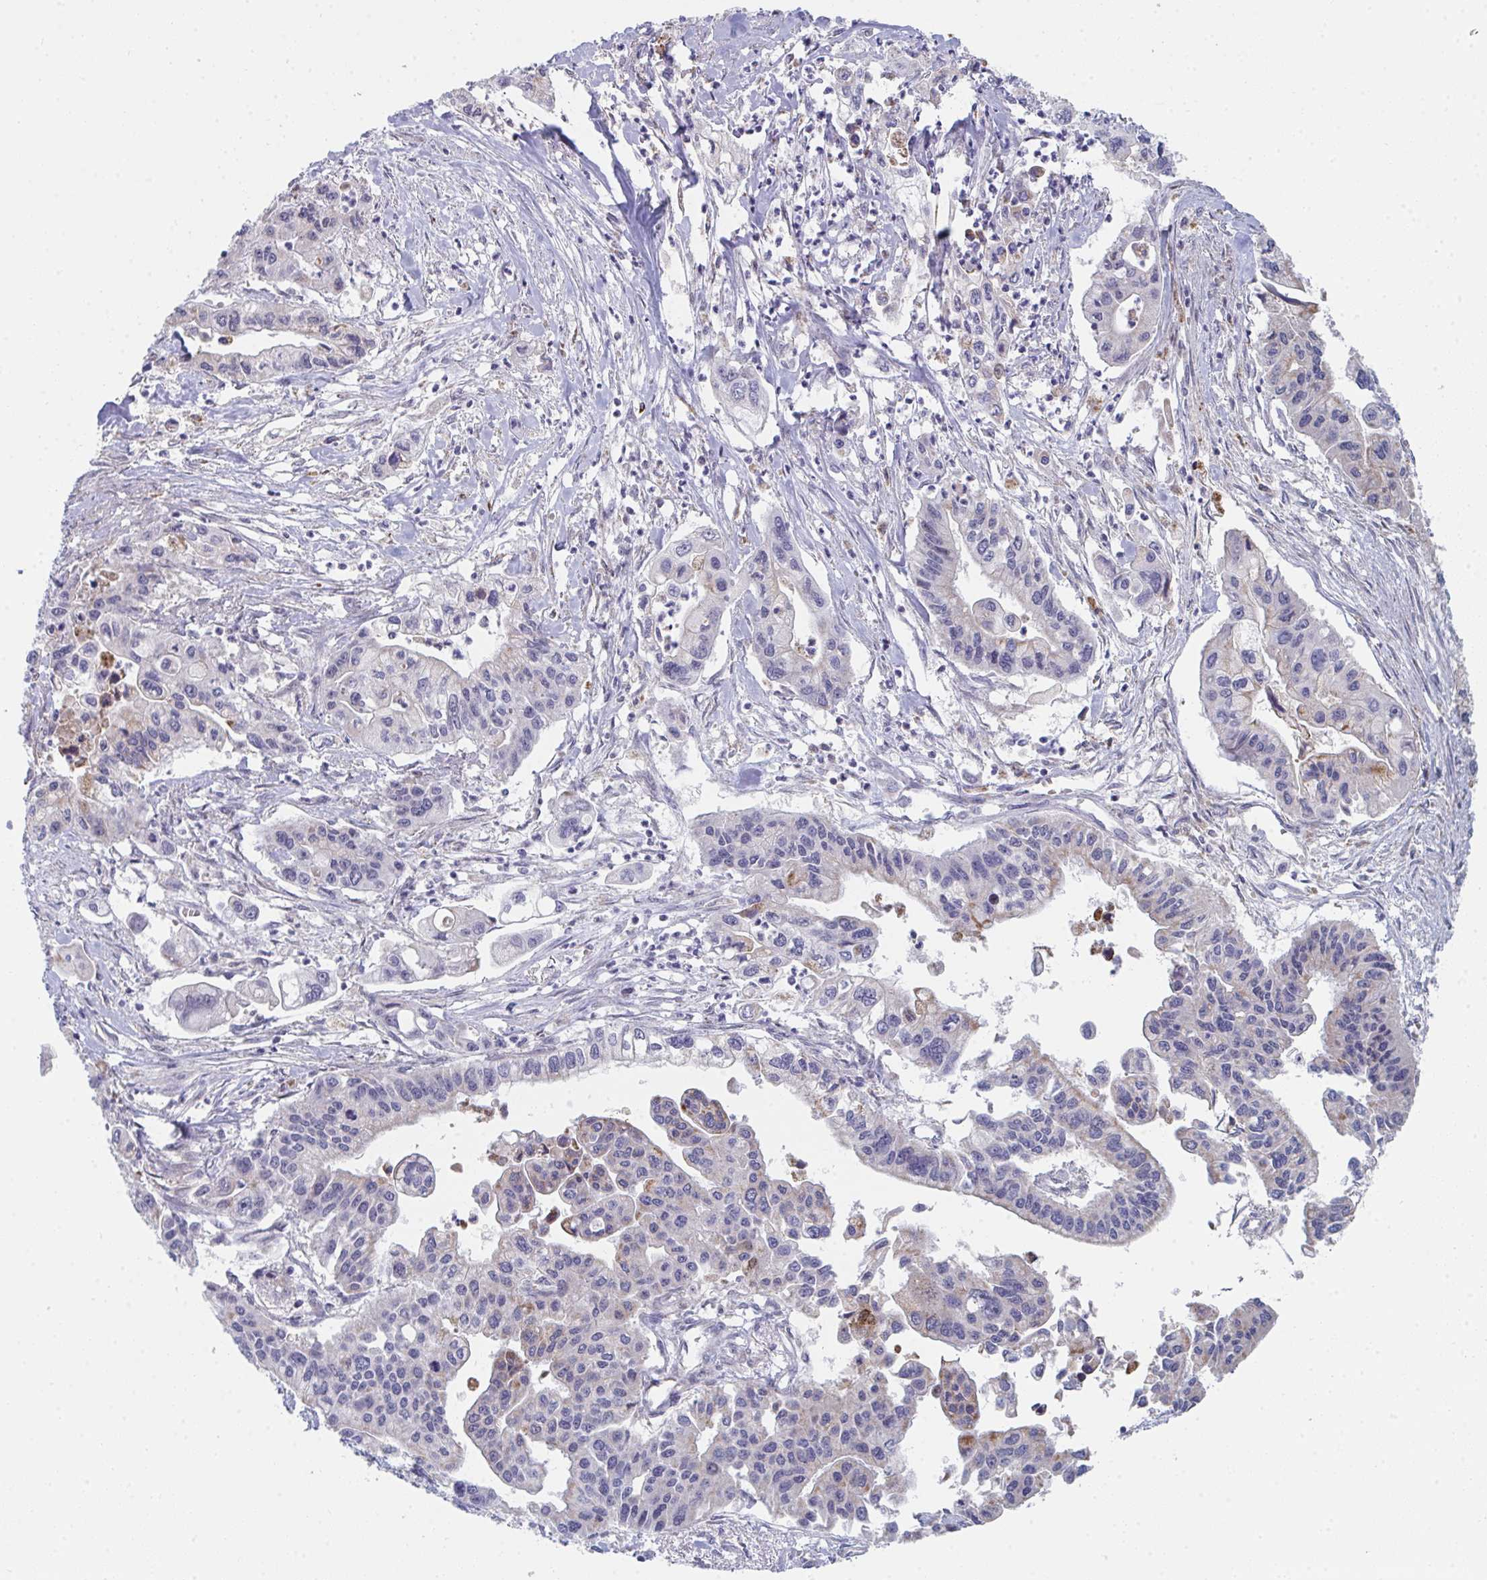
{"staining": {"intensity": "moderate", "quantity": "<25%", "location": "cytoplasmic/membranous"}, "tissue": "pancreatic cancer", "cell_type": "Tumor cells", "image_type": "cancer", "snomed": [{"axis": "morphology", "description": "Adenocarcinoma, NOS"}, {"axis": "topography", "description": "Pancreas"}], "caption": "Immunohistochemistry image of pancreatic cancer stained for a protein (brown), which shows low levels of moderate cytoplasmic/membranous positivity in about <25% of tumor cells.", "gene": "VWDE", "patient": {"sex": "male", "age": 62}}